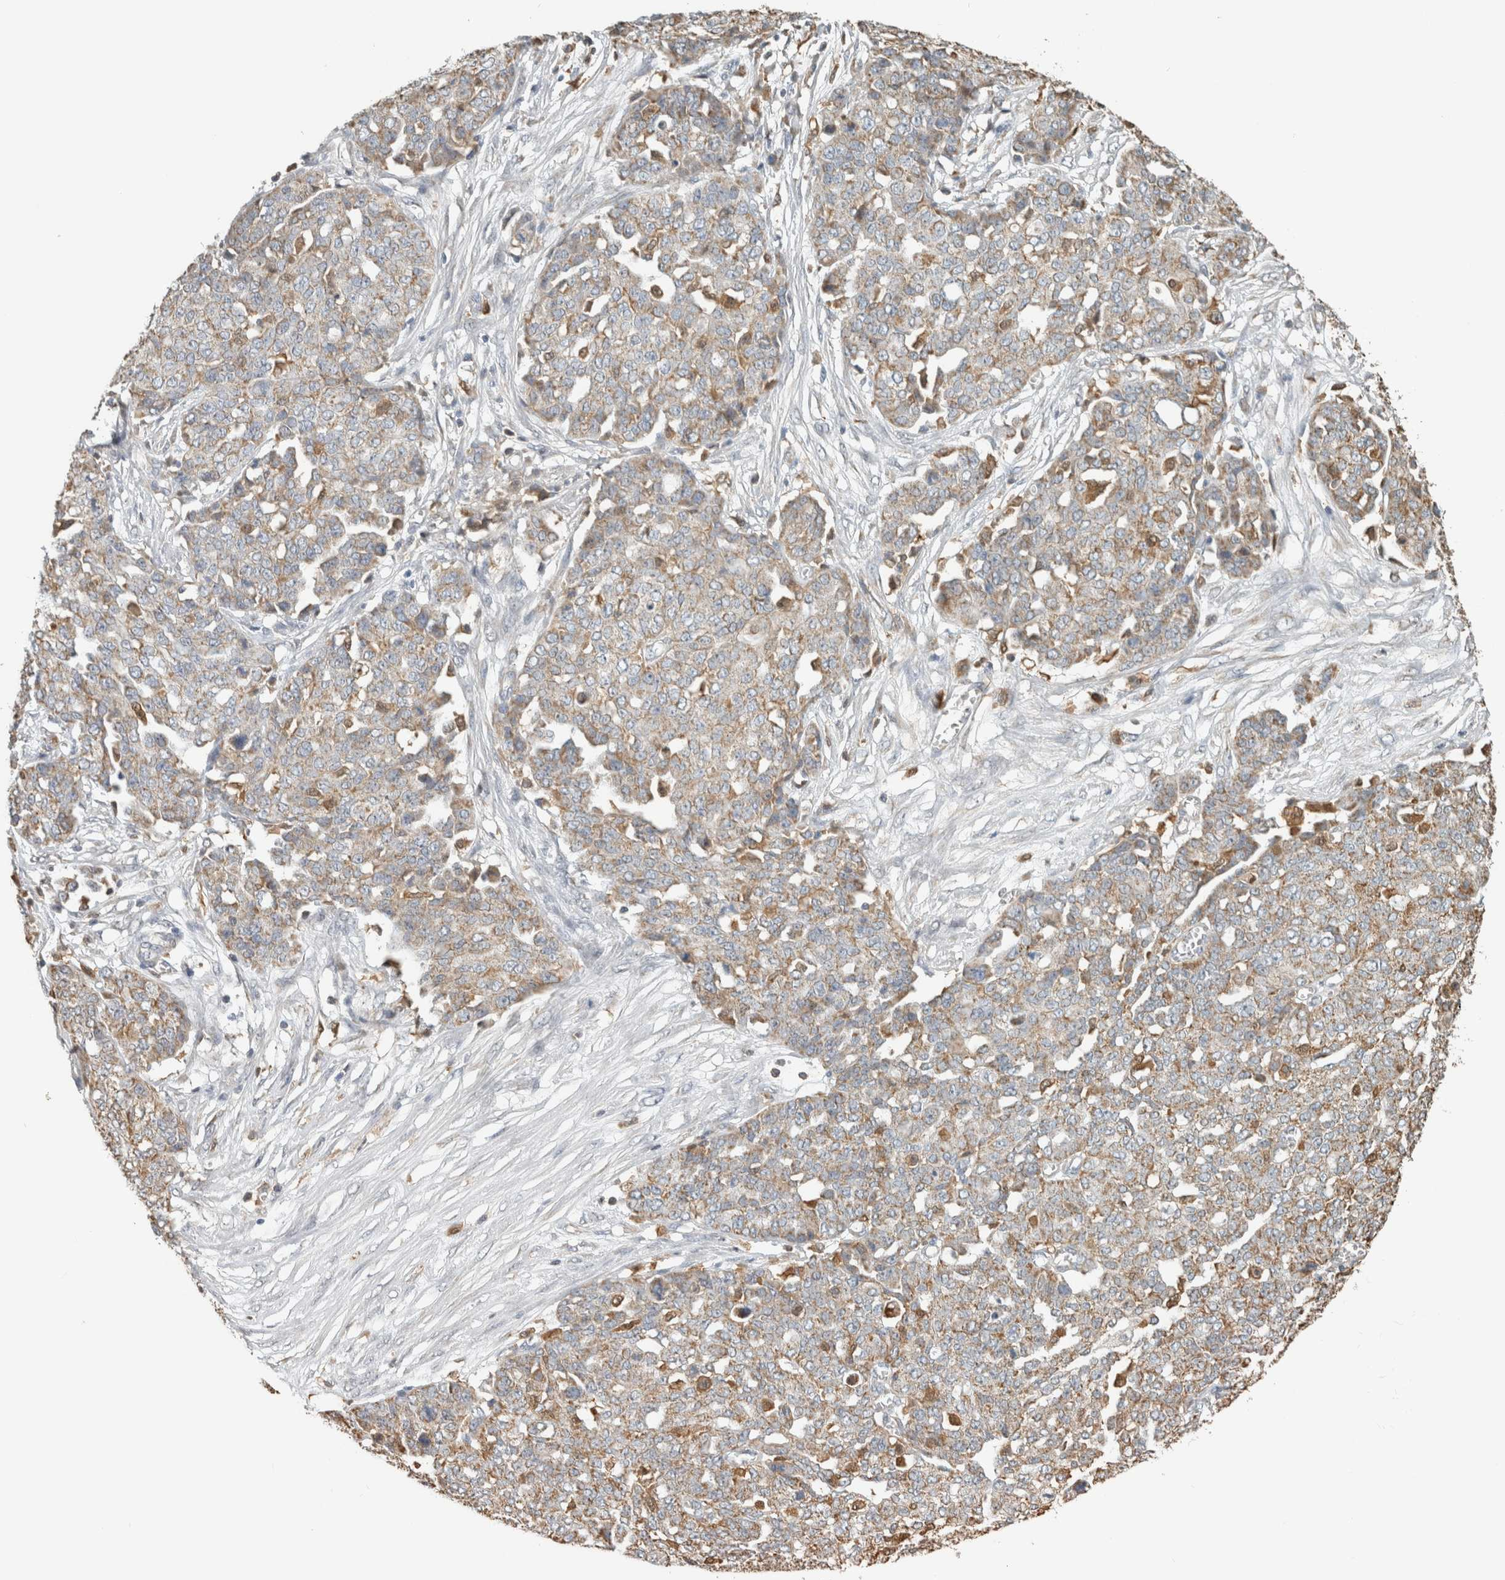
{"staining": {"intensity": "weak", "quantity": ">75%", "location": "cytoplasmic/membranous"}, "tissue": "ovarian cancer", "cell_type": "Tumor cells", "image_type": "cancer", "snomed": [{"axis": "morphology", "description": "Cystadenocarcinoma, serous, NOS"}, {"axis": "topography", "description": "Soft tissue"}, {"axis": "topography", "description": "Ovary"}], "caption": "Human serous cystadenocarcinoma (ovarian) stained for a protein (brown) reveals weak cytoplasmic/membranous positive positivity in approximately >75% of tumor cells.", "gene": "CAPG", "patient": {"sex": "female", "age": 57}}